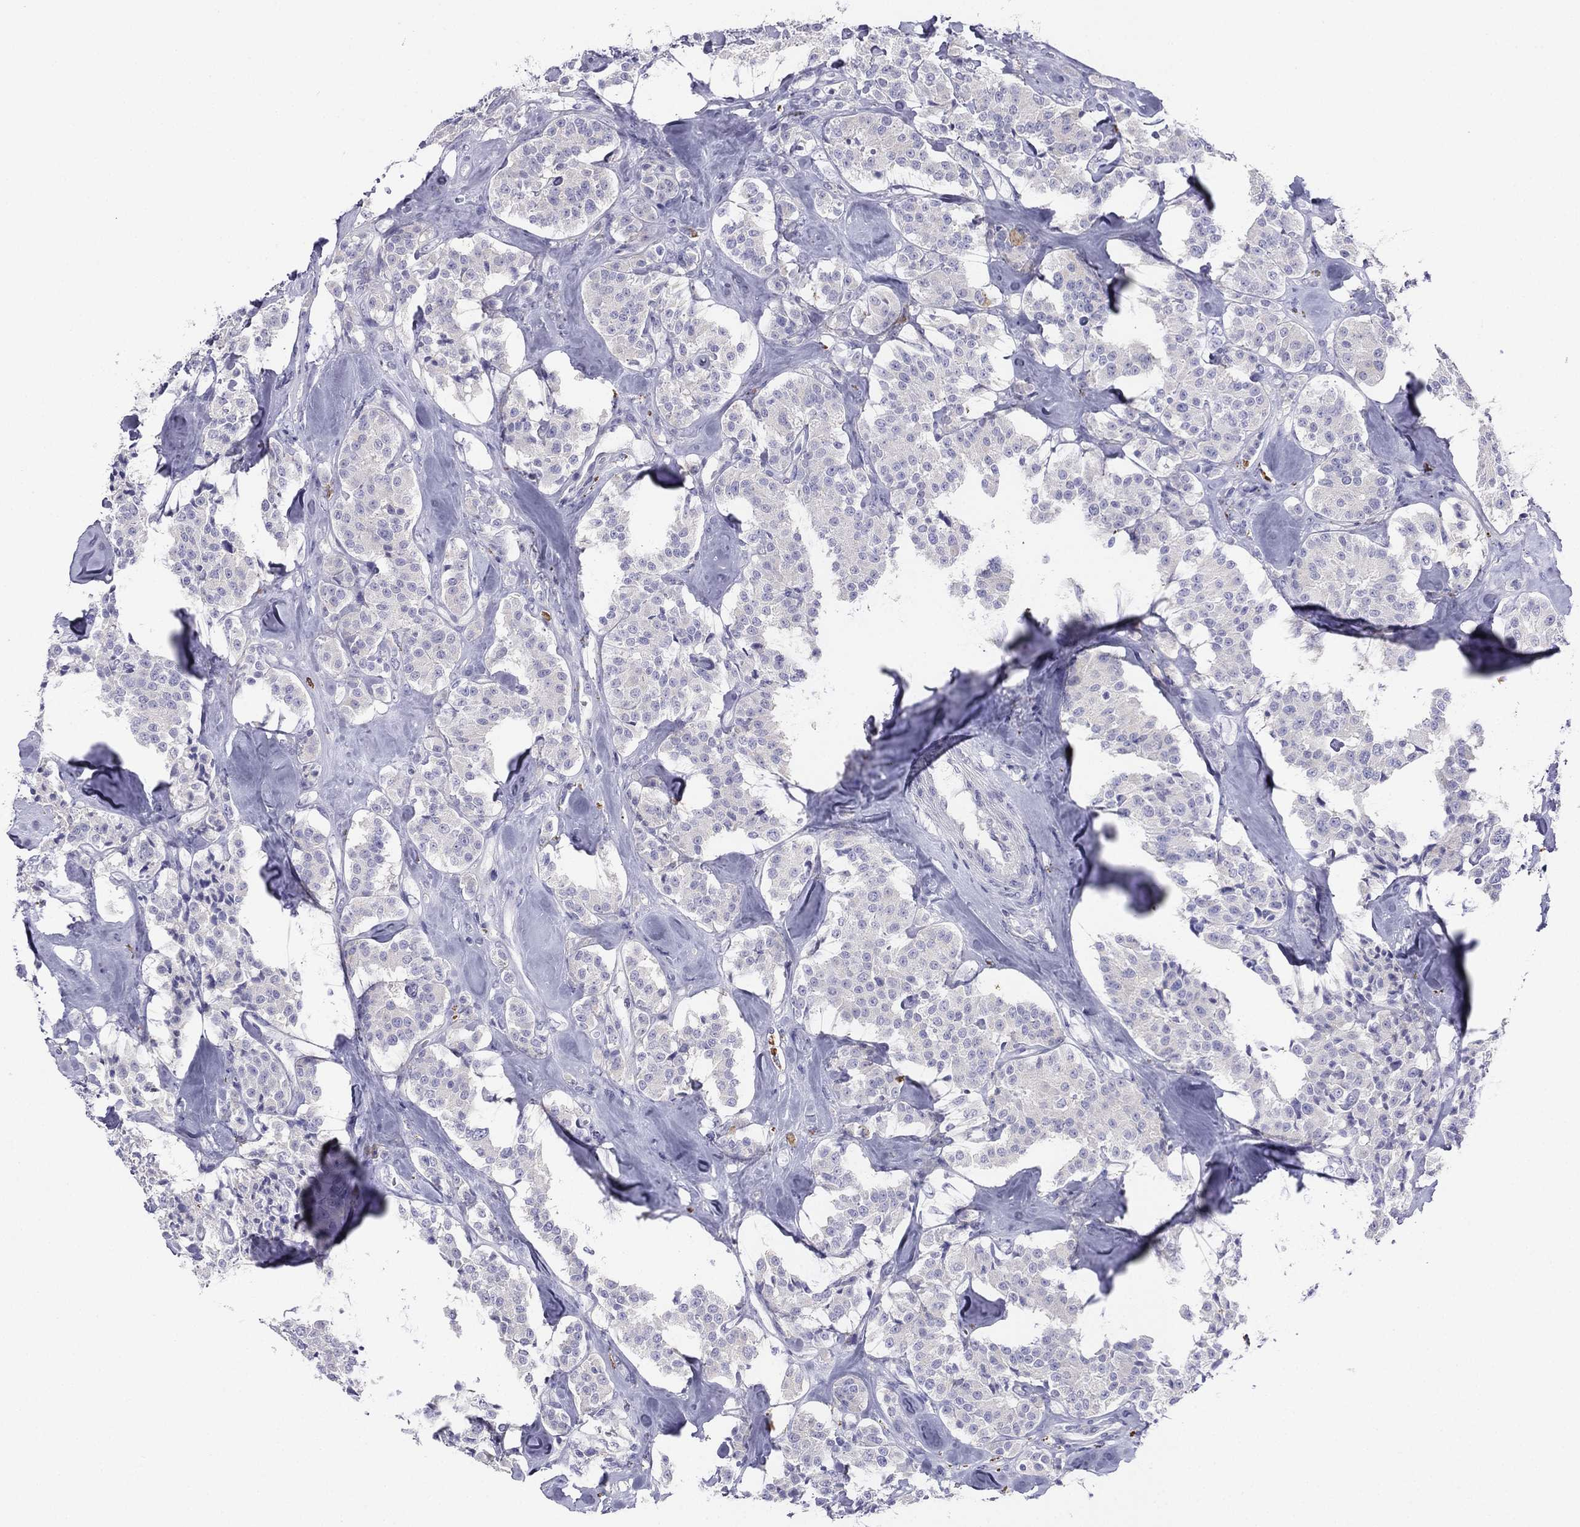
{"staining": {"intensity": "negative", "quantity": "none", "location": "none"}, "tissue": "carcinoid", "cell_type": "Tumor cells", "image_type": "cancer", "snomed": [{"axis": "morphology", "description": "Carcinoid, malignant, NOS"}, {"axis": "topography", "description": "Pancreas"}], "caption": "High power microscopy image of an immunohistochemistry image of malignant carcinoid, revealing no significant expression in tumor cells. (DAB immunohistochemistry, high magnification).", "gene": "ALOXE3", "patient": {"sex": "male", "age": 41}}